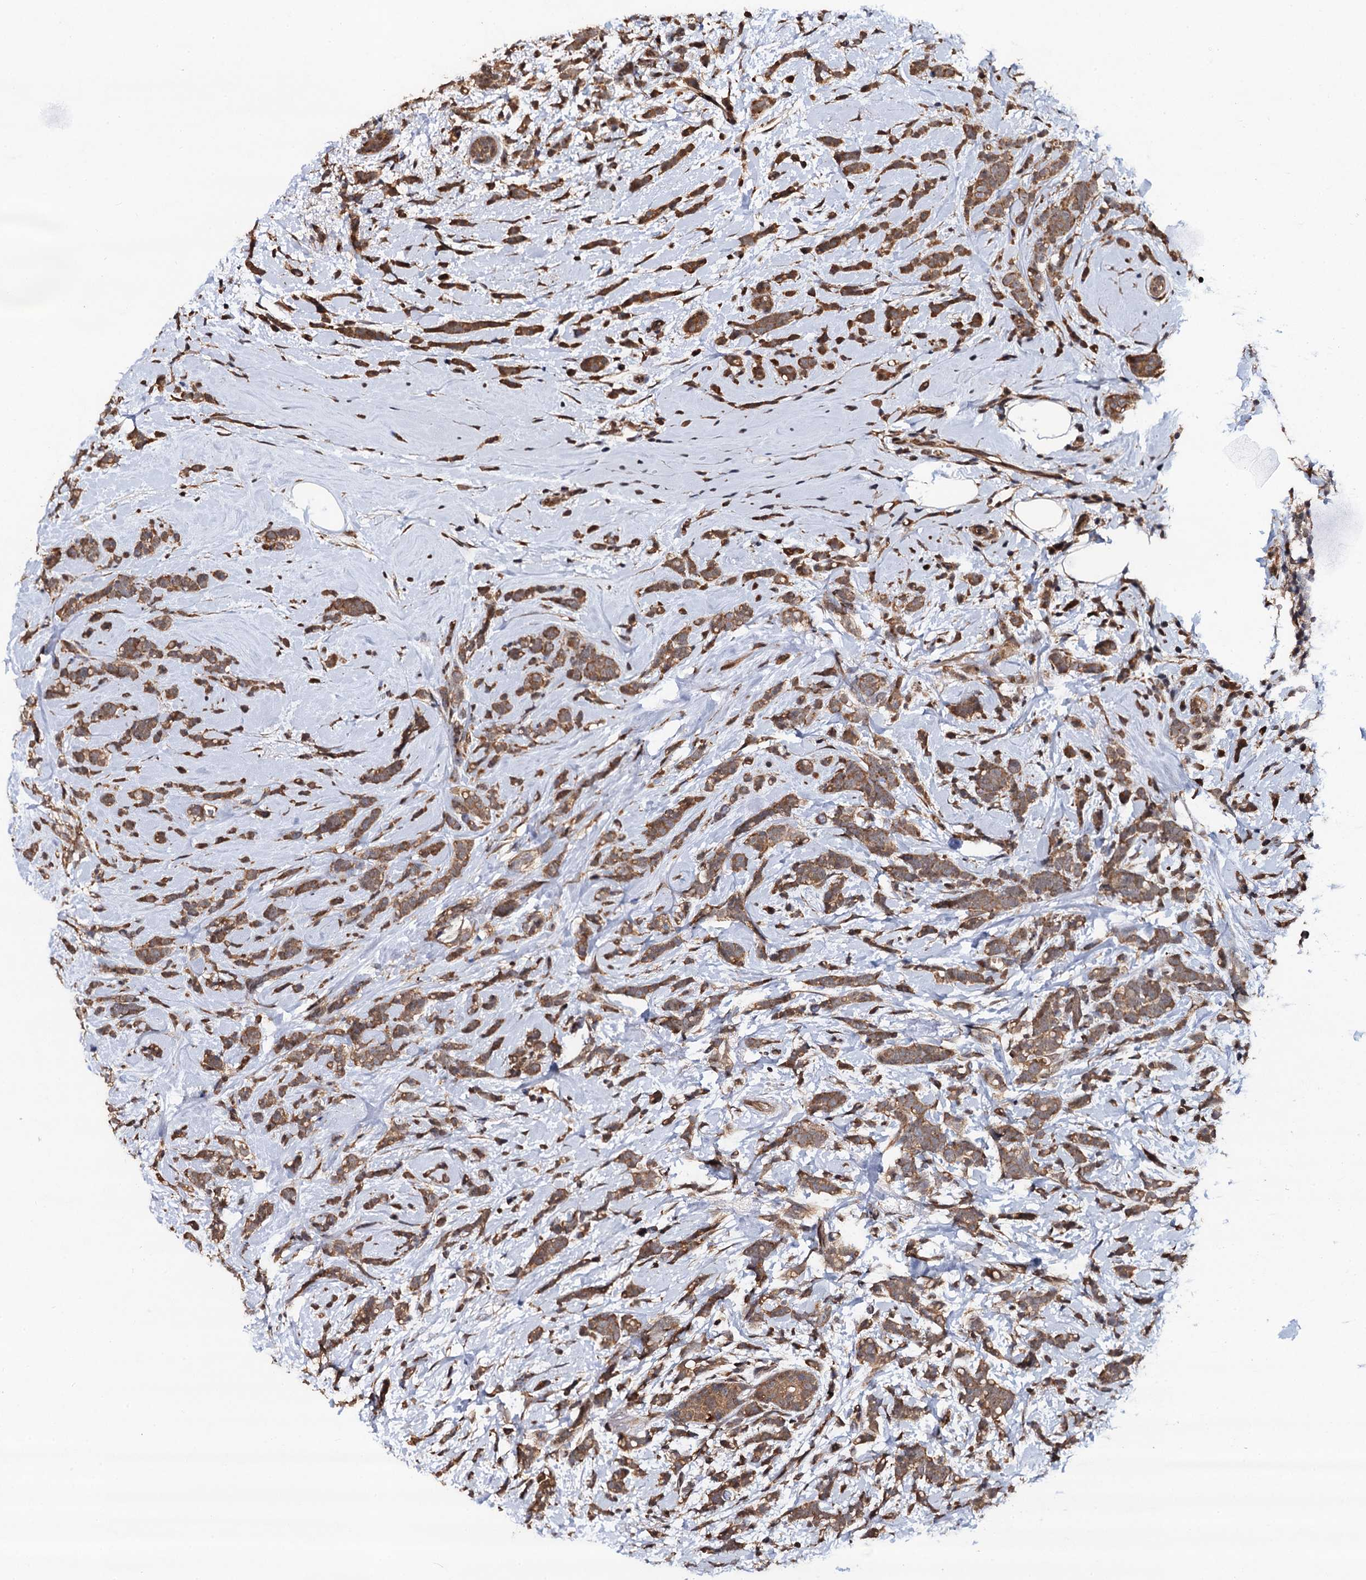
{"staining": {"intensity": "moderate", "quantity": ">75%", "location": "cytoplasmic/membranous"}, "tissue": "breast cancer", "cell_type": "Tumor cells", "image_type": "cancer", "snomed": [{"axis": "morphology", "description": "Lobular carcinoma"}, {"axis": "topography", "description": "Breast"}], "caption": "Human lobular carcinoma (breast) stained with a protein marker reveals moderate staining in tumor cells.", "gene": "MIER2", "patient": {"sex": "female", "age": 58}}